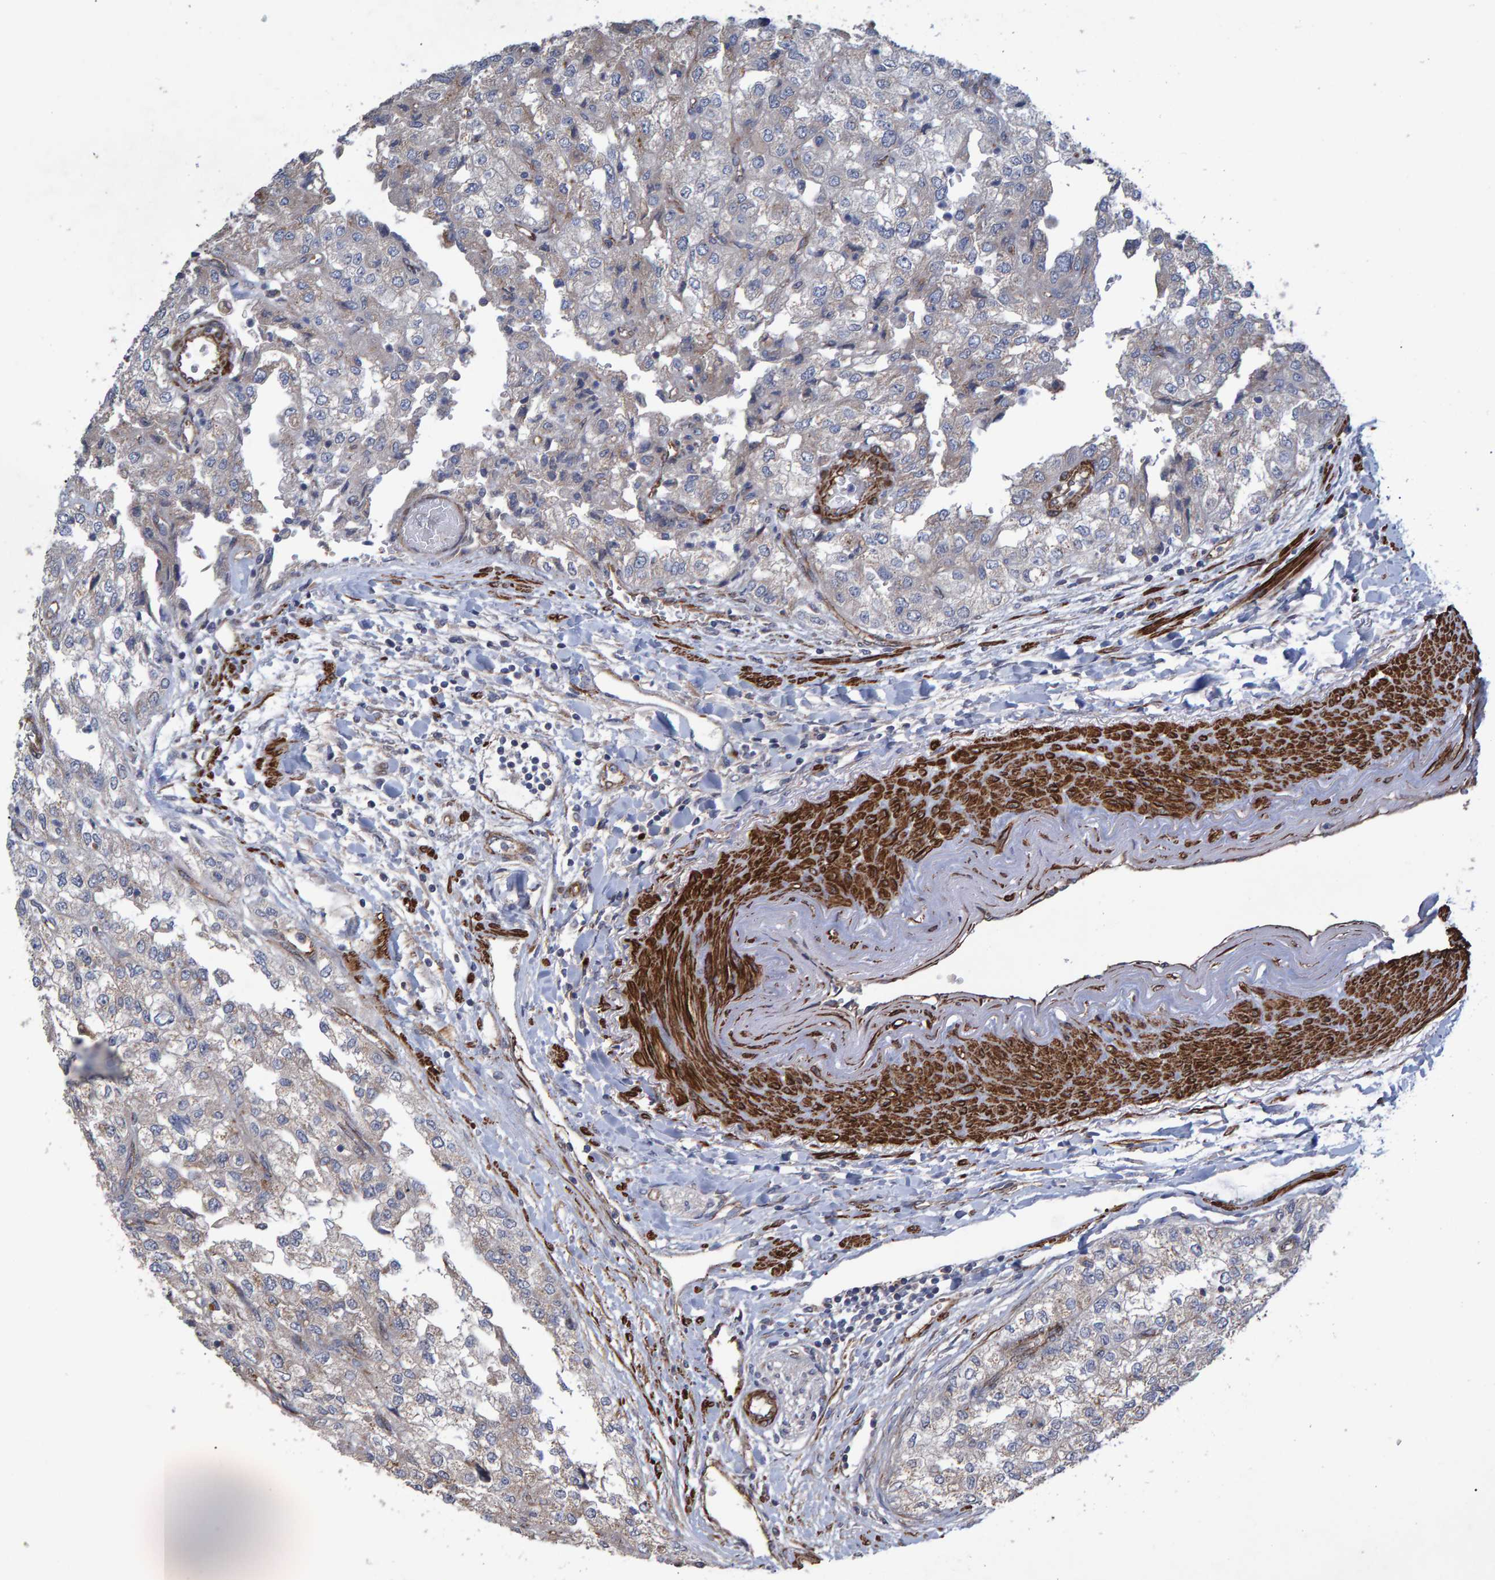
{"staining": {"intensity": "negative", "quantity": "none", "location": "none"}, "tissue": "renal cancer", "cell_type": "Tumor cells", "image_type": "cancer", "snomed": [{"axis": "morphology", "description": "Adenocarcinoma, NOS"}, {"axis": "topography", "description": "Kidney"}], "caption": "The histopathology image displays no staining of tumor cells in renal adenocarcinoma.", "gene": "SLIT2", "patient": {"sex": "female", "age": 54}}